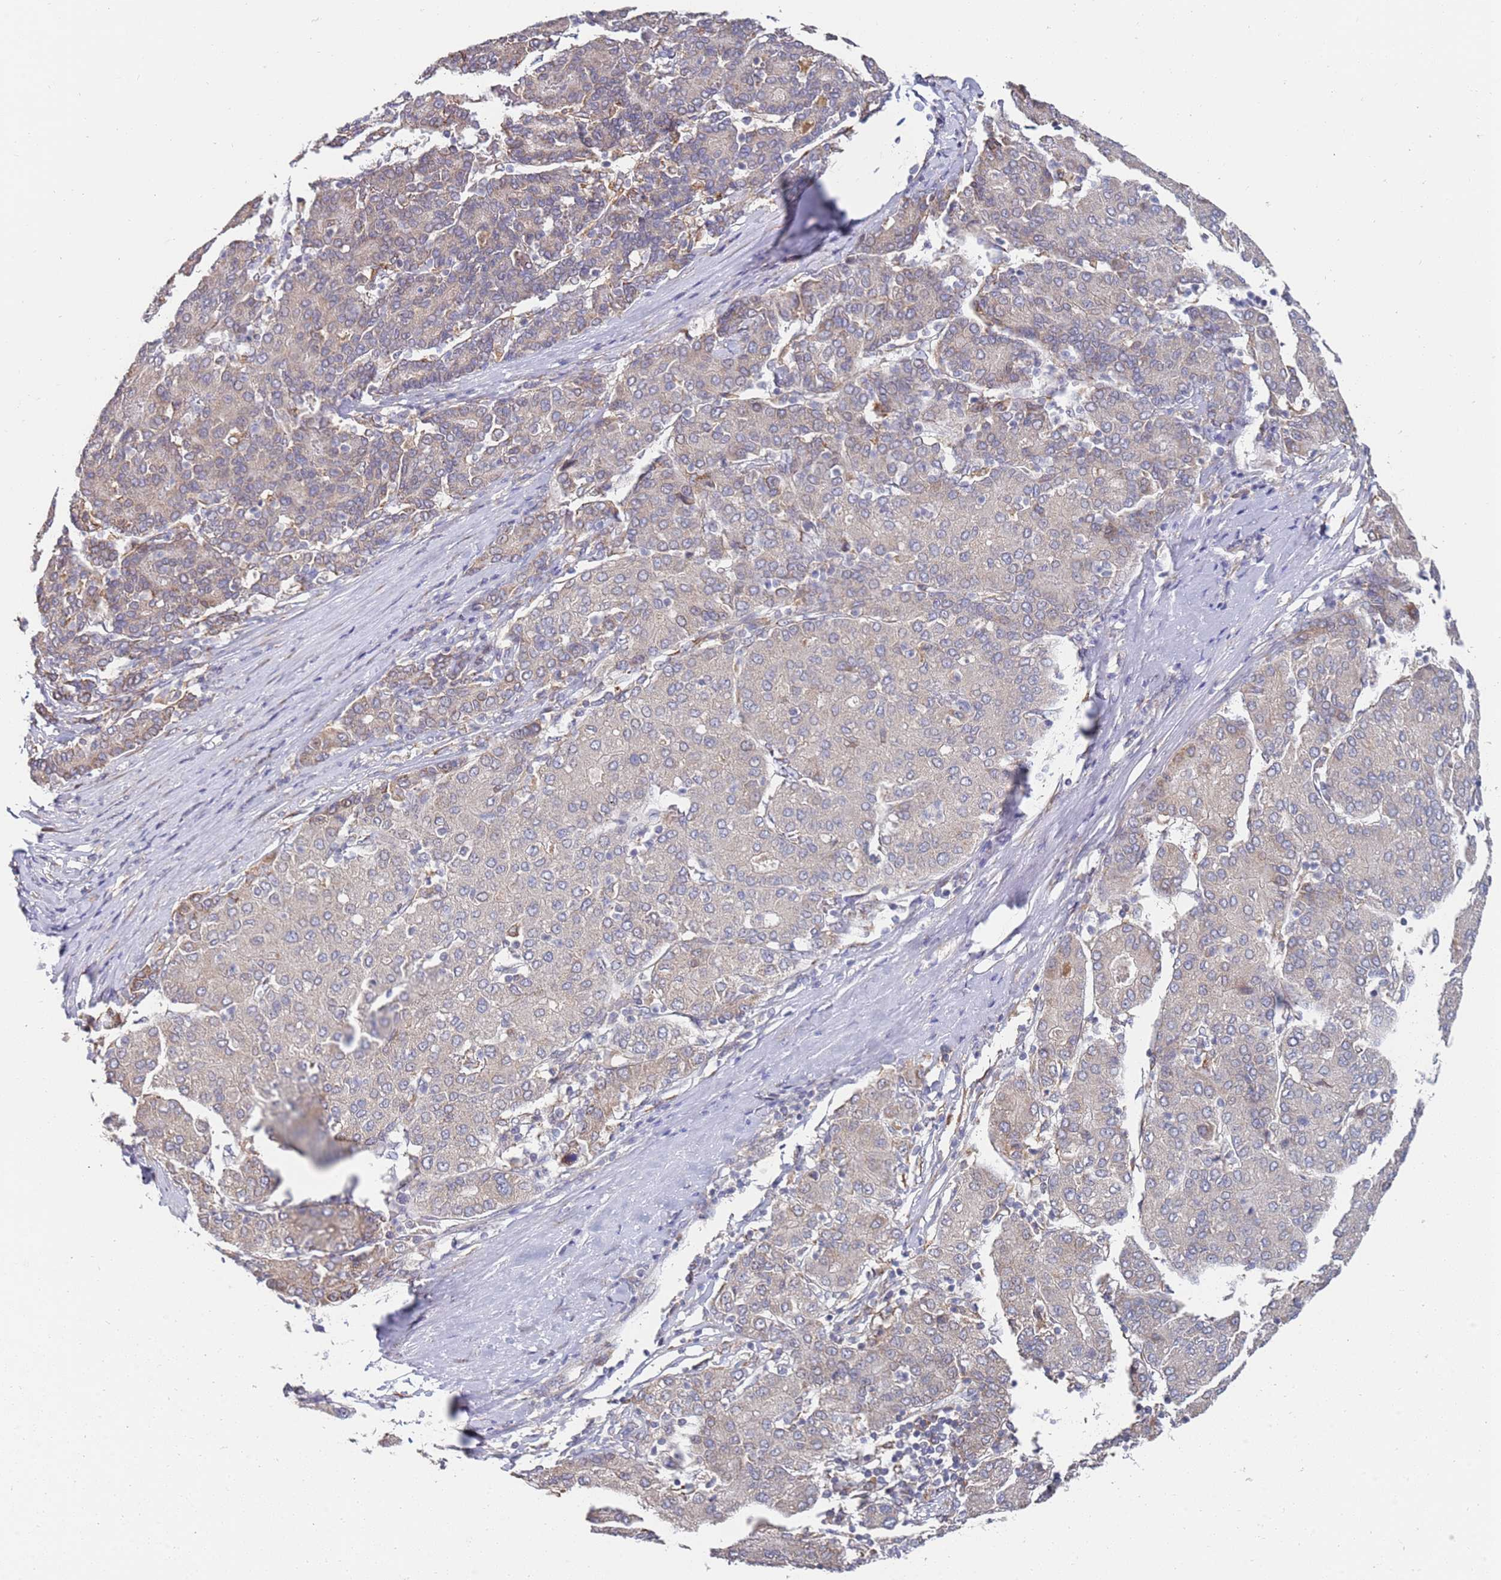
{"staining": {"intensity": "negative", "quantity": "none", "location": "none"}, "tissue": "liver cancer", "cell_type": "Tumor cells", "image_type": "cancer", "snomed": [{"axis": "morphology", "description": "Carcinoma, Hepatocellular, NOS"}, {"axis": "topography", "description": "Liver"}], "caption": "Immunohistochemistry (IHC) image of liver hepatocellular carcinoma stained for a protein (brown), which reveals no positivity in tumor cells. Brightfield microscopy of IHC stained with DAB (3,3'-diaminobenzidine) (brown) and hematoxylin (blue), captured at high magnification.", "gene": "VRK2", "patient": {"sex": "male", "age": 65}}